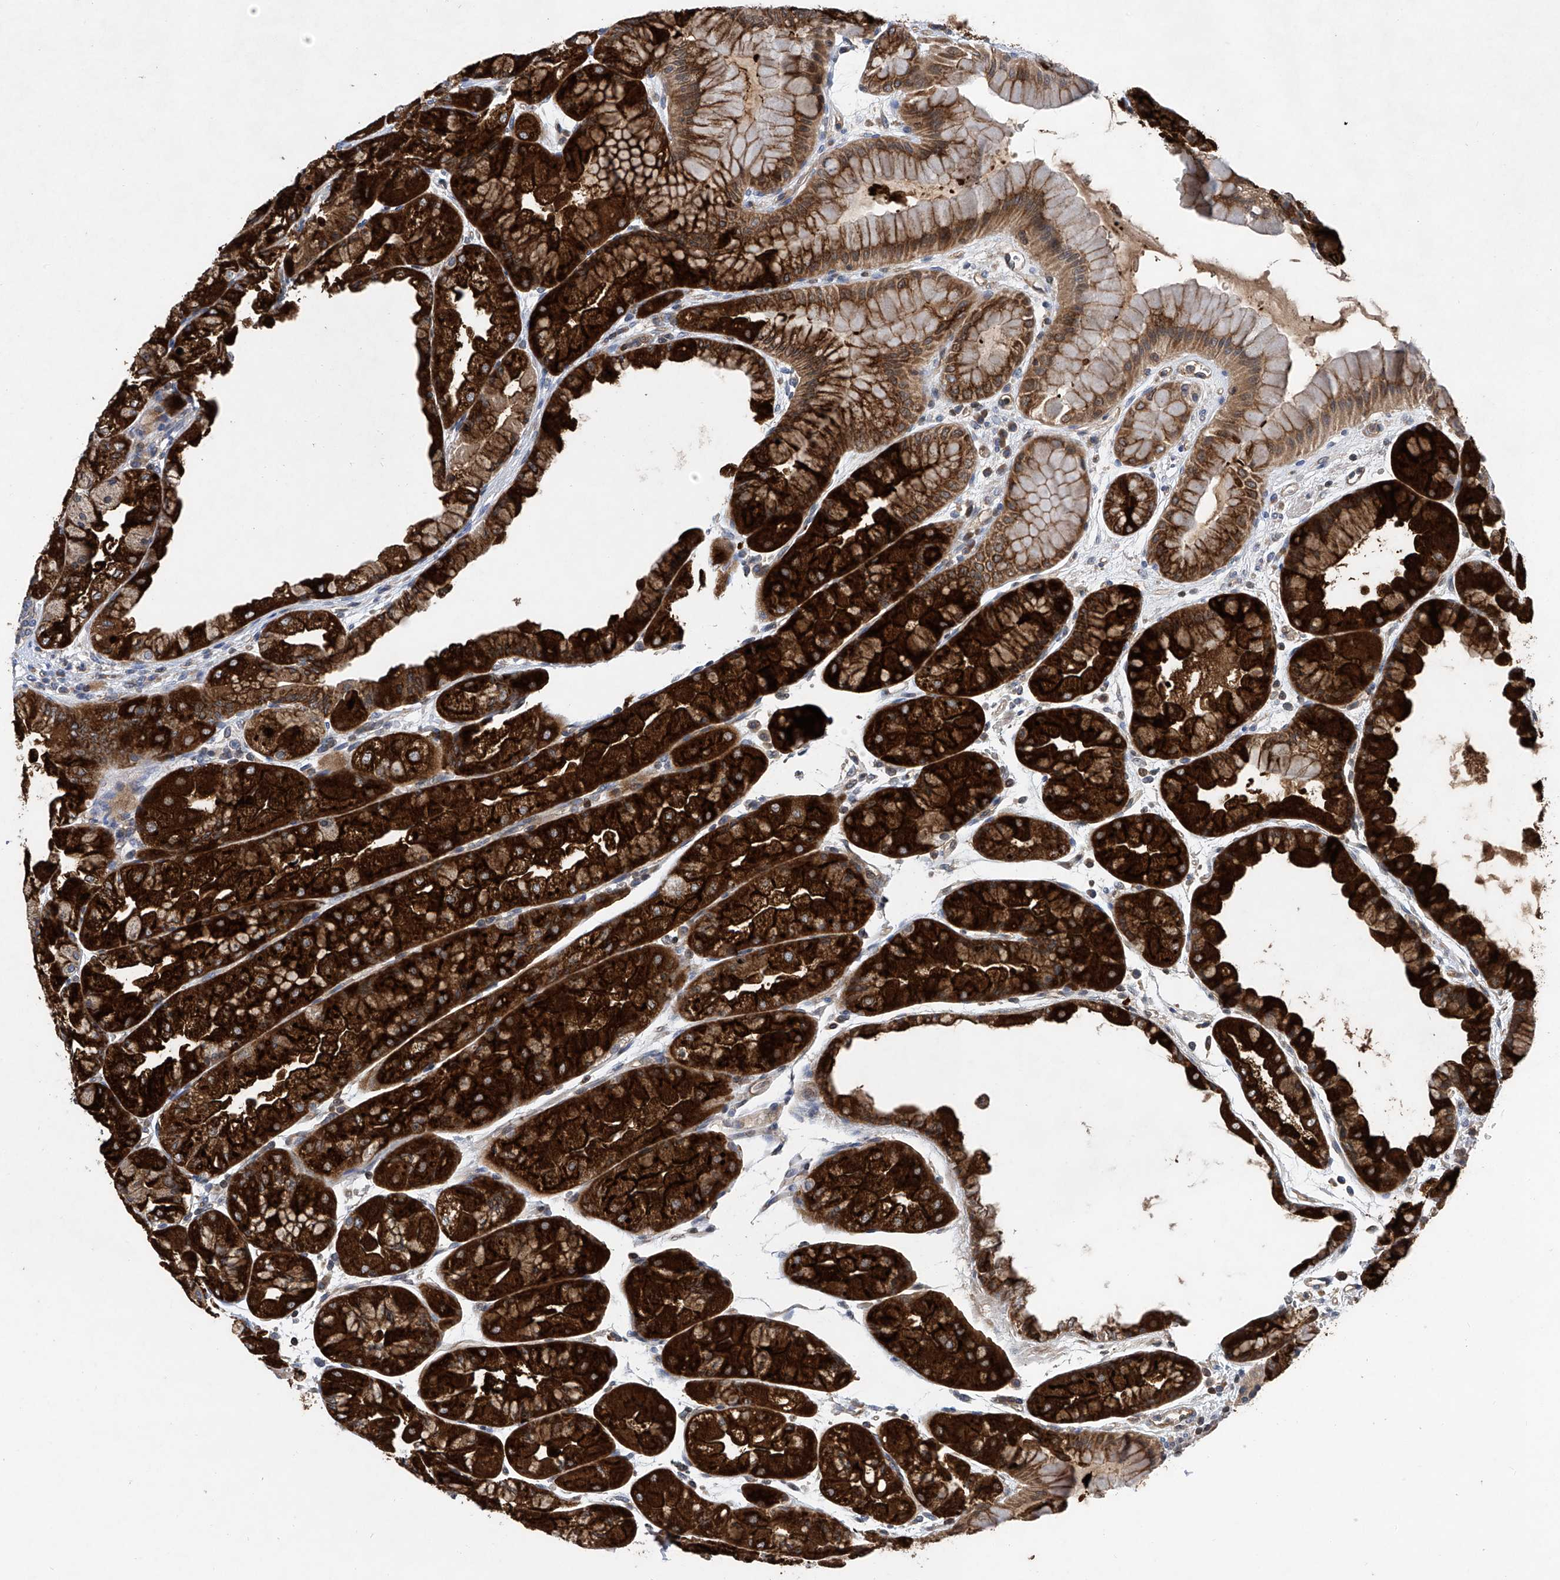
{"staining": {"intensity": "strong", "quantity": ">75%", "location": "cytoplasmic/membranous"}, "tissue": "stomach", "cell_type": "Glandular cells", "image_type": "normal", "snomed": [{"axis": "morphology", "description": "Normal tissue, NOS"}, {"axis": "topography", "description": "Stomach, upper"}], "caption": "Human stomach stained for a protein (brown) displays strong cytoplasmic/membranous positive expression in about >75% of glandular cells.", "gene": "TRIM38", "patient": {"sex": "male", "age": 47}}